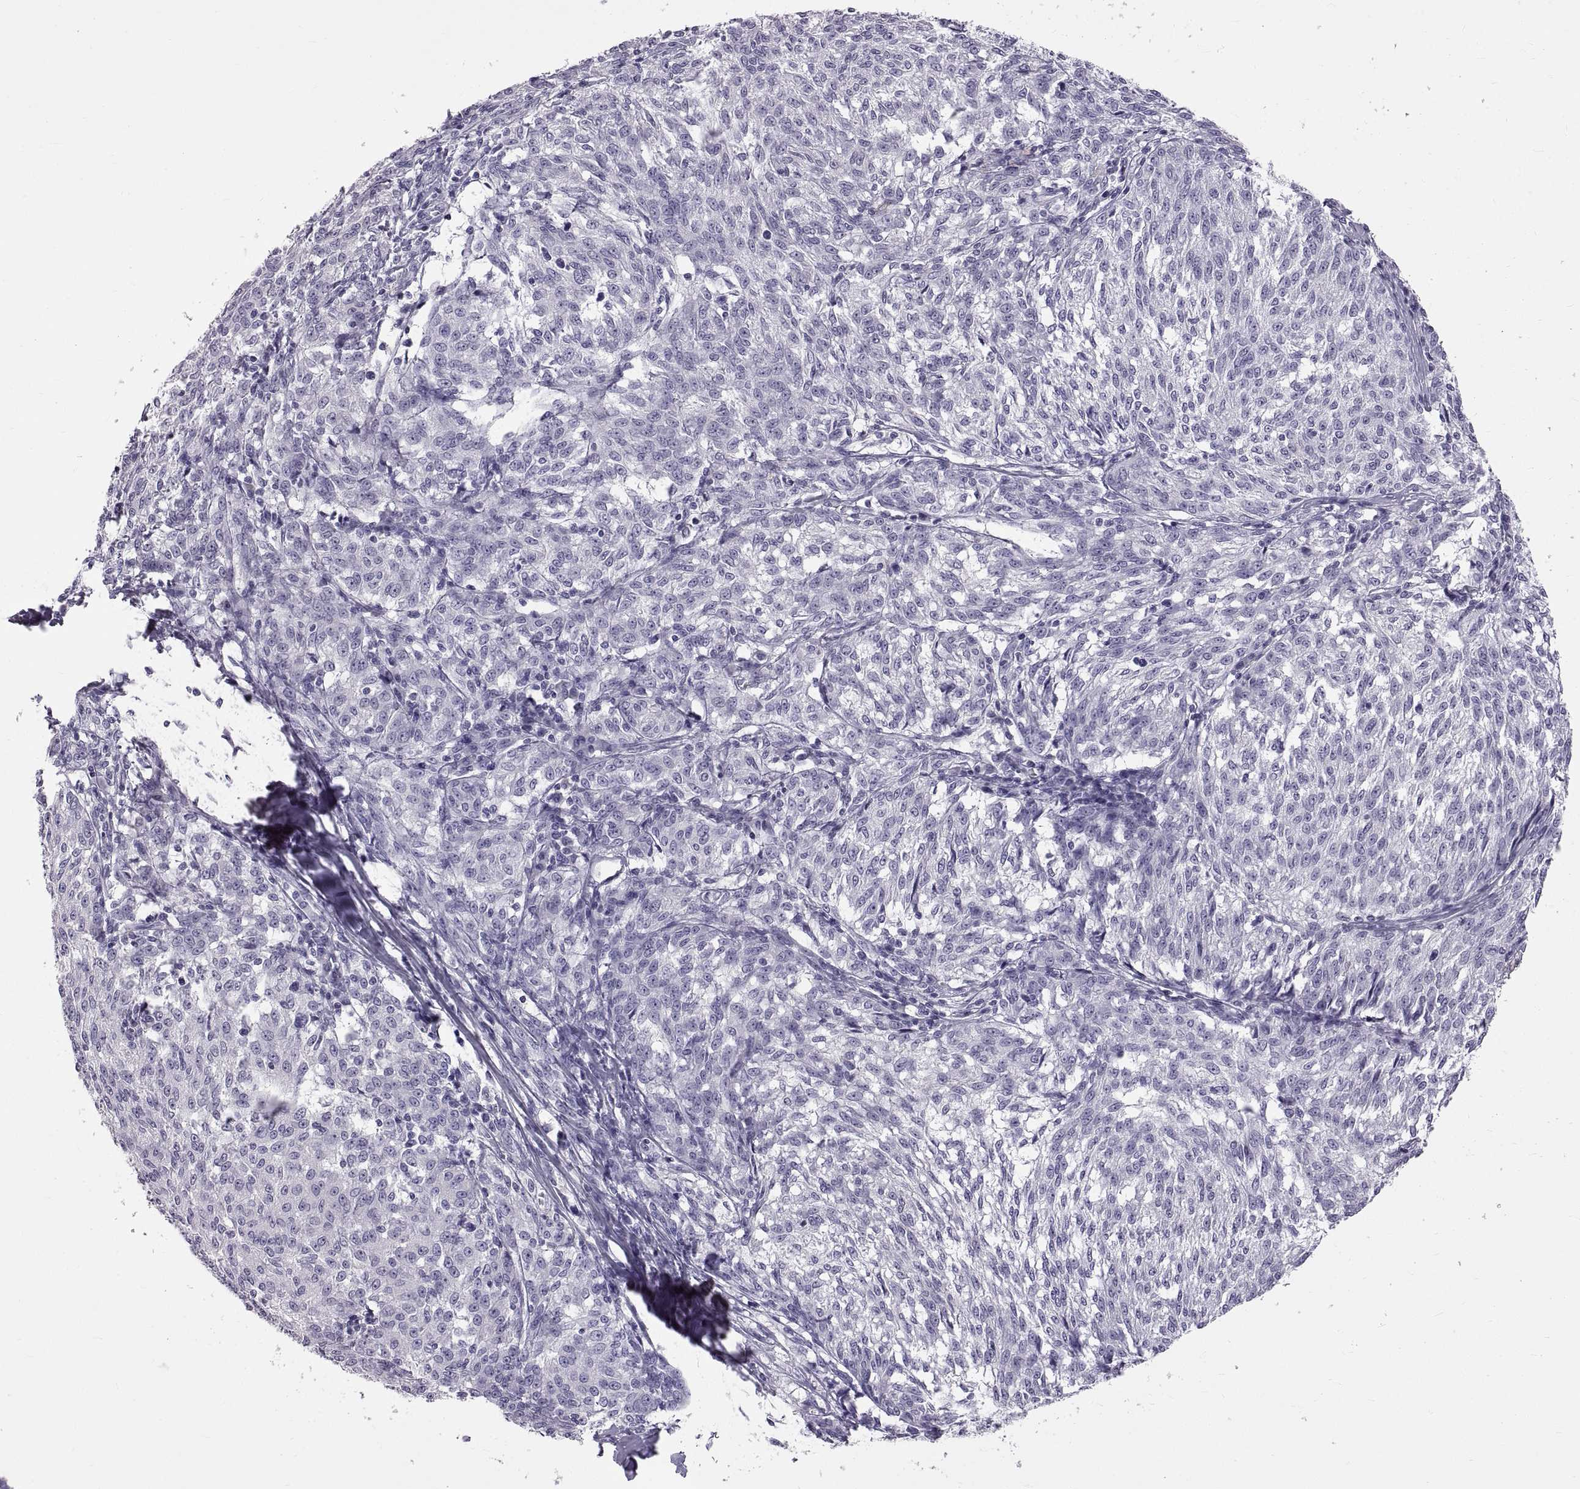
{"staining": {"intensity": "negative", "quantity": "none", "location": "none"}, "tissue": "melanoma", "cell_type": "Tumor cells", "image_type": "cancer", "snomed": [{"axis": "morphology", "description": "Malignant melanoma, NOS"}, {"axis": "topography", "description": "Skin"}], "caption": "This photomicrograph is of melanoma stained with immunohistochemistry (IHC) to label a protein in brown with the nuclei are counter-stained blue. There is no expression in tumor cells.", "gene": "WFDC8", "patient": {"sex": "female", "age": 72}}